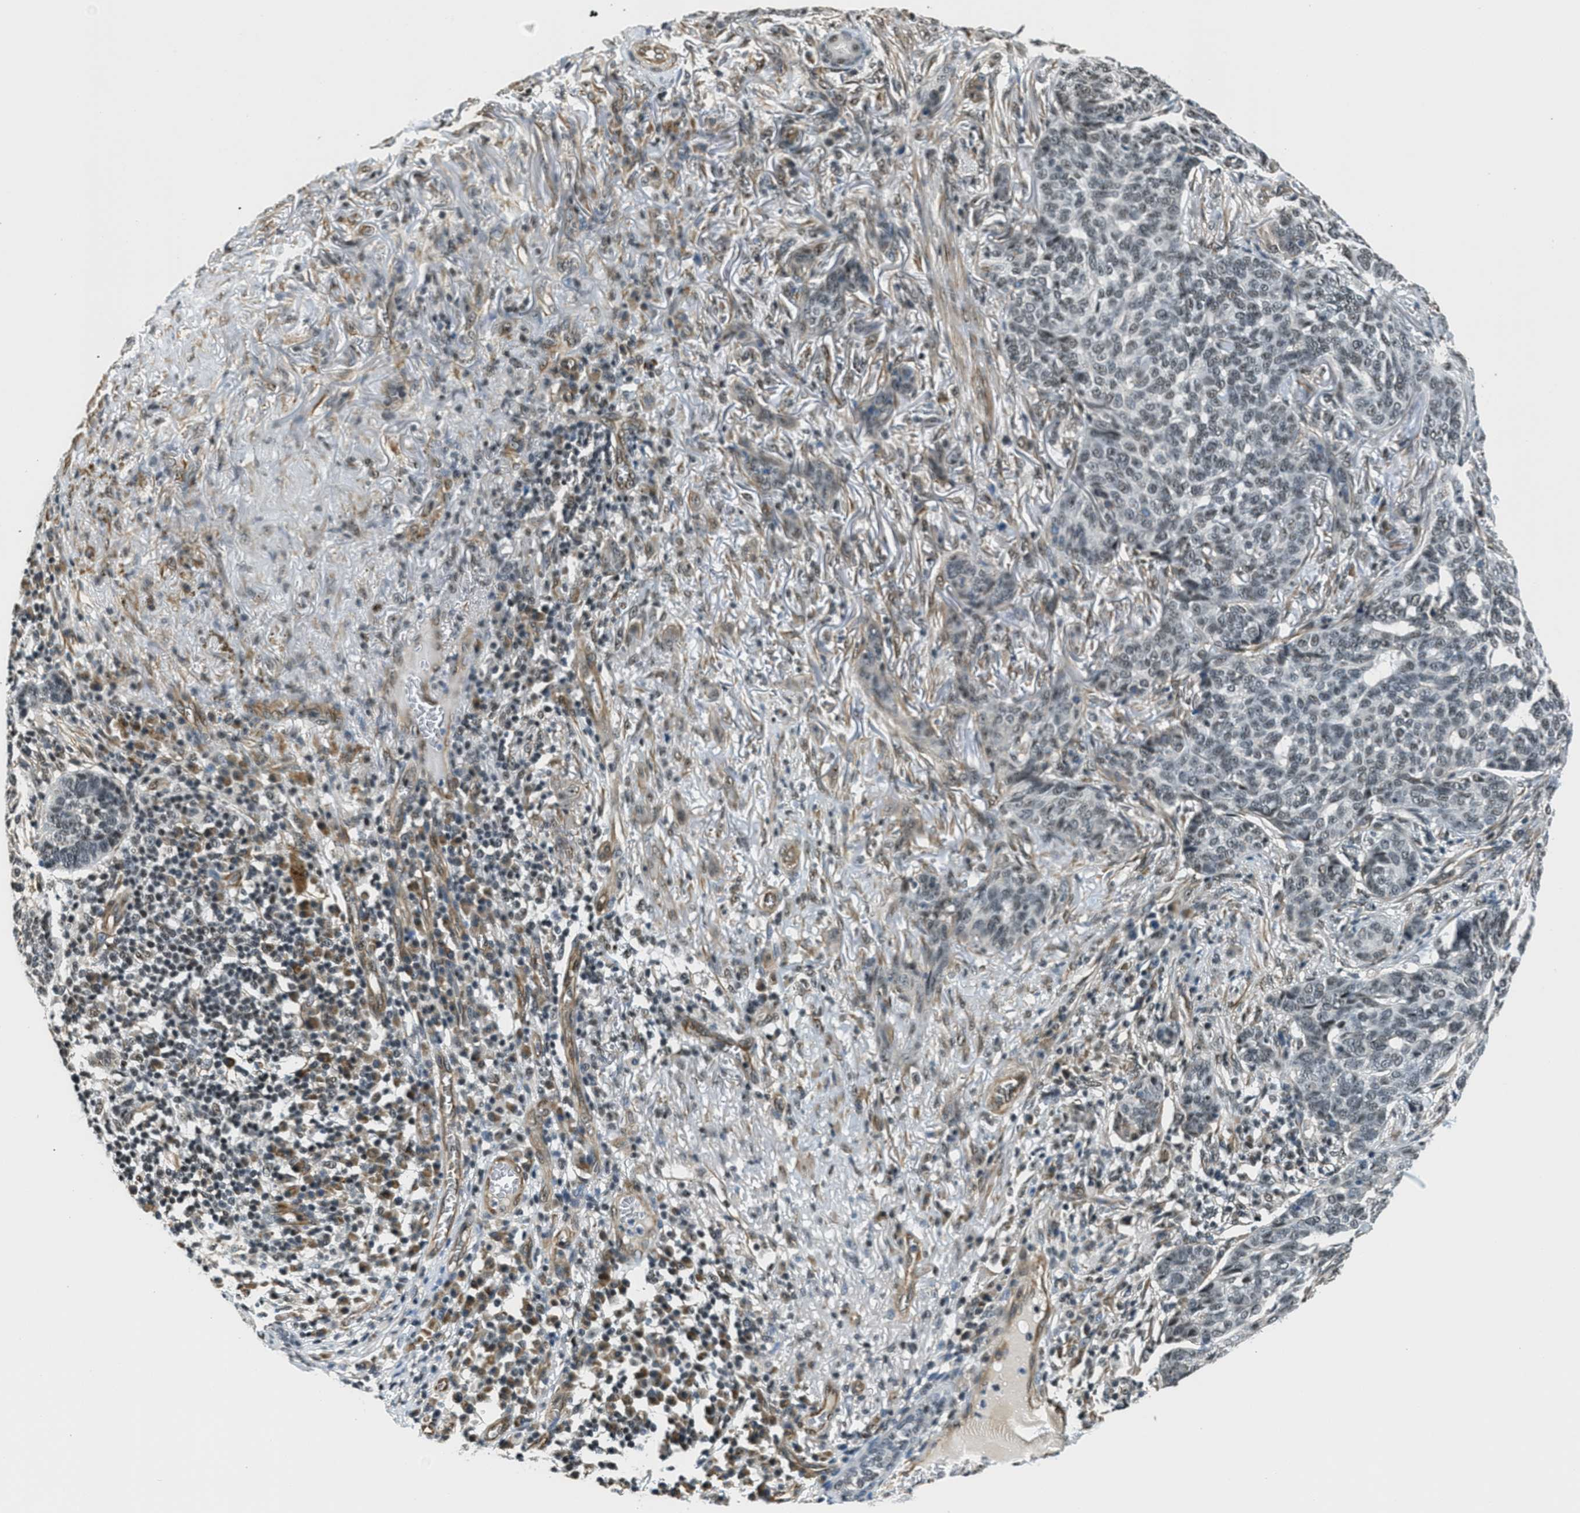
{"staining": {"intensity": "moderate", "quantity": "25%-75%", "location": "nuclear"}, "tissue": "skin cancer", "cell_type": "Tumor cells", "image_type": "cancer", "snomed": [{"axis": "morphology", "description": "Basal cell carcinoma"}, {"axis": "topography", "description": "Skin"}], "caption": "The image demonstrates immunohistochemical staining of skin cancer (basal cell carcinoma). There is moderate nuclear positivity is seen in about 25%-75% of tumor cells.", "gene": "CFAP36", "patient": {"sex": "male", "age": 85}}